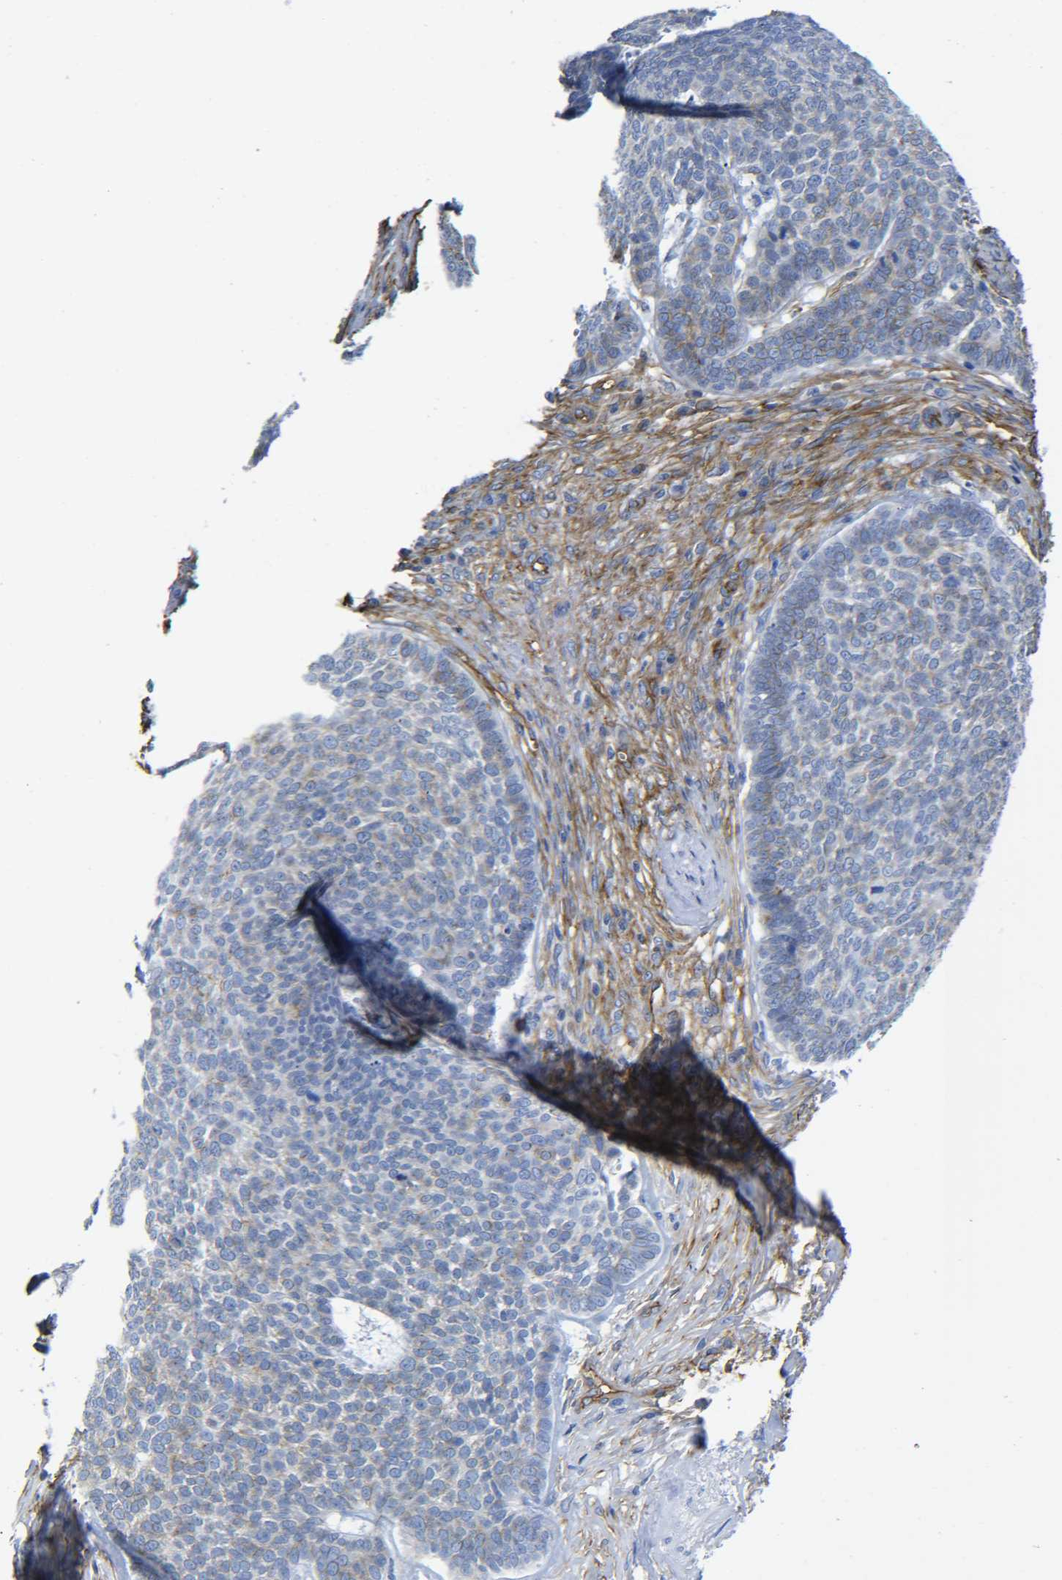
{"staining": {"intensity": "weak", "quantity": ">75%", "location": "cytoplasmic/membranous"}, "tissue": "skin cancer", "cell_type": "Tumor cells", "image_type": "cancer", "snomed": [{"axis": "morphology", "description": "Basal cell carcinoma"}, {"axis": "topography", "description": "Skin"}], "caption": "Brown immunohistochemical staining in skin cancer displays weak cytoplasmic/membranous expression in approximately >75% of tumor cells. The protein is shown in brown color, while the nuclei are stained blue.", "gene": "SPTBN1", "patient": {"sex": "male", "age": 84}}